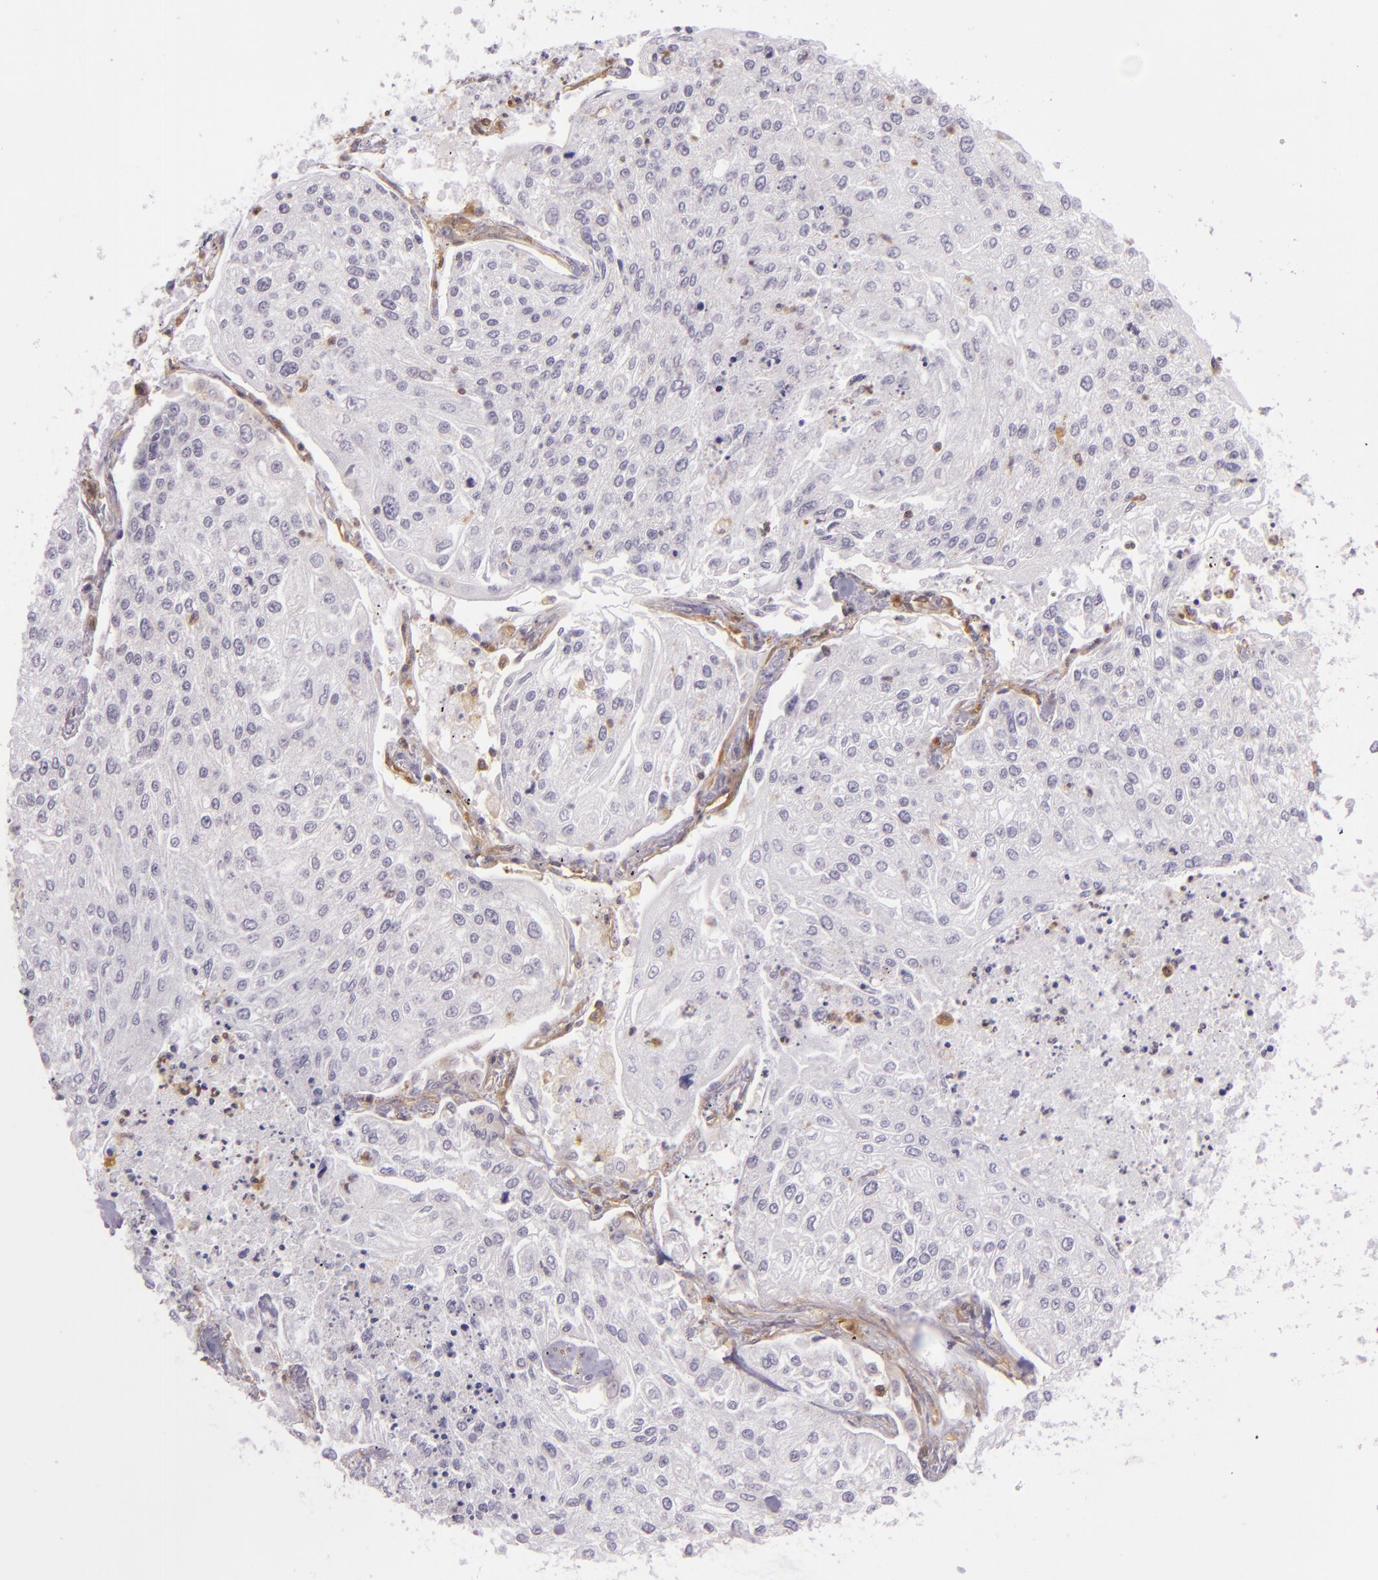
{"staining": {"intensity": "negative", "quantity": "none", "location": "none"}, "tissue": "lung cancer", "cell_type": "Tumor cells", "image_type": "cancer", "snomed": [{"axis": "morphology", "description": "Squamous cell carcinoma, NOS"}, {"axis": "topography", "description": "Lung"}], "caption": "A high-resolution photomicrograph shows immunohistochemistry (IHC) staining of squamous cell carcinoma (lung), which demonstrates no significant positivity in tumor cells.", "gene": "TLN1", "patient": {"sex": "male", "age": 75}}